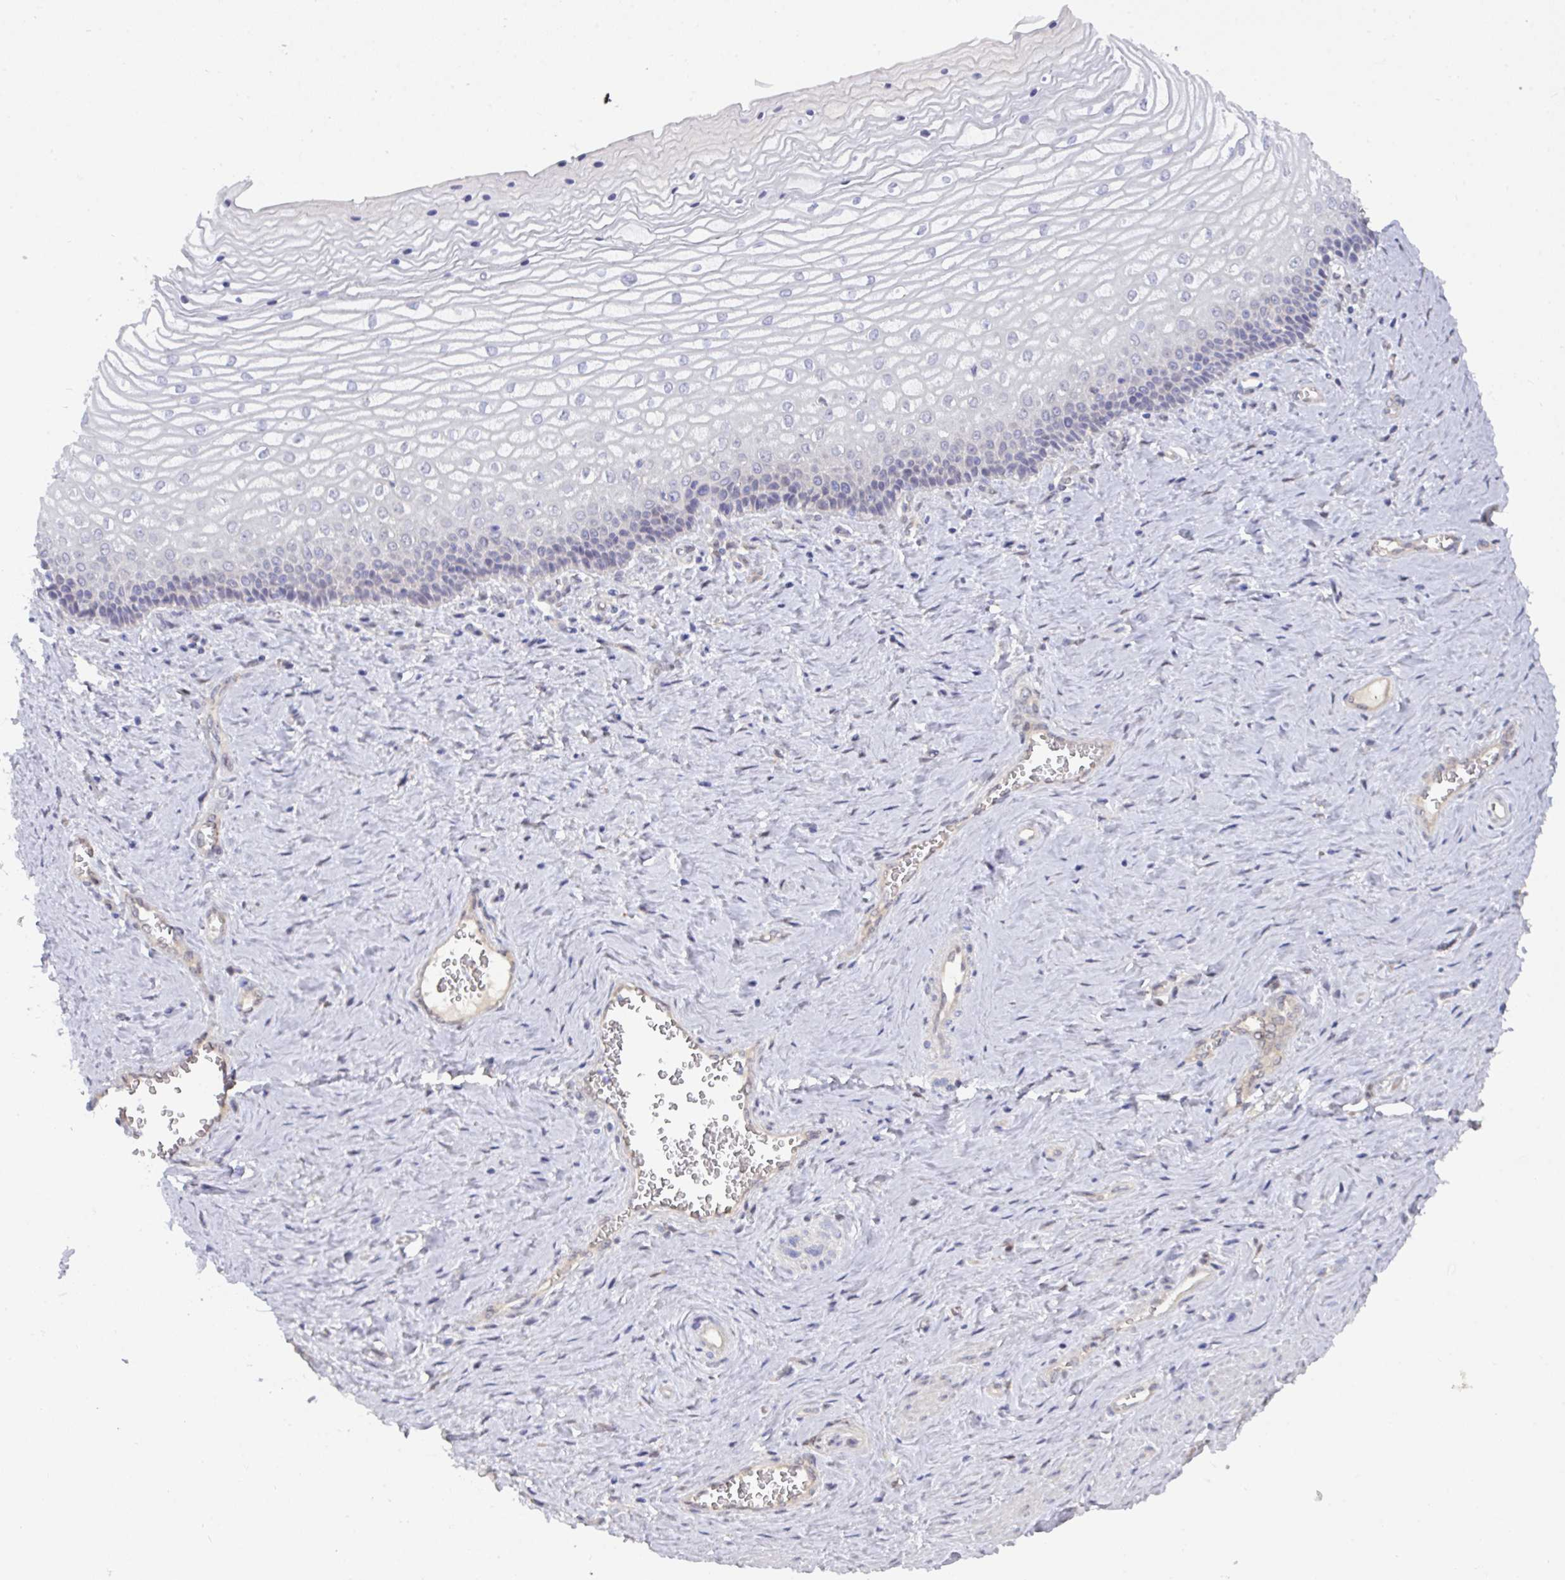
{"staining": {"intensity": "negative", "quantity": "none", "location": "none"}, "tissue": "vagina", "cell_type": "Squamous epithelial cells", "image_type": "normal", "snomed": [{"axis": "morphology", "description": "Normal tissue, NOS"}, {"axis": "topography", "description": "Vagina"}], "caption": "Immunohistochemistry (IHC) of unremarkable vagina displays no positivity in squamous epithelial cells. Nuclei are stained in blue.", "gene": "L3HYPDH", "patient": {"sex": "female", "age": 45}}